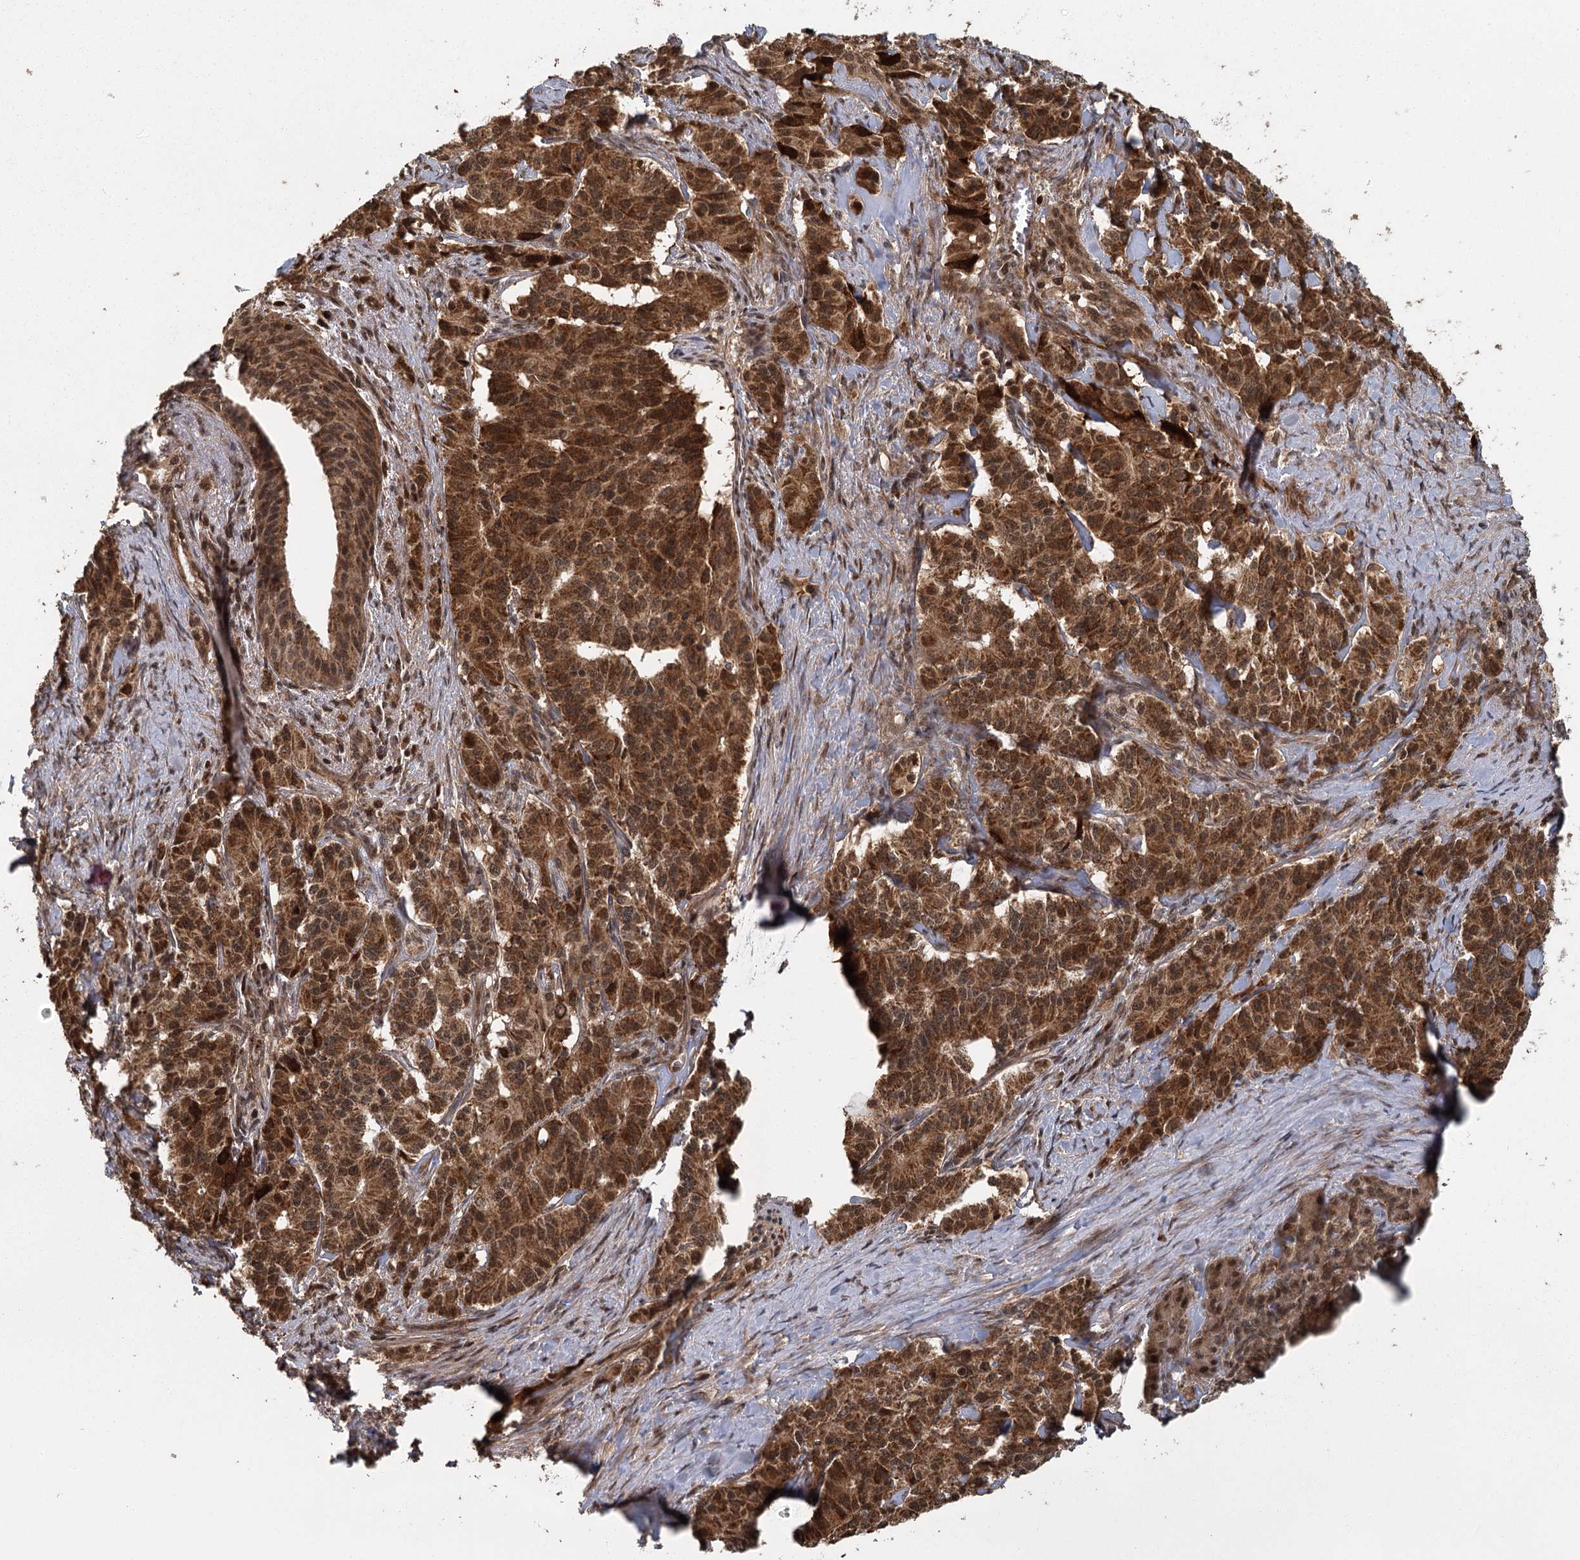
{"staining": {"intensity": "strong", "quantity": ">75%", "location": "cytoplasmic/membranous"}, "tissue": "pancreatic cancer", "cell_type": "Tumor cells", "image_type": "cancer", "snomed": [{"axis": "morphology", "description": "Adenocarcinoma, NOS"}, {"axis": "topography", "description": "Pancreas"}], "caption": "Brown immunohistochemical staining in adenocarcinoma (pancreatic) exhibits strong cytoplasmic/membranous positivity in about >75% of tumor cells.", "gene": "MICU1", "patient": {"sex": "female", "age": 74}}